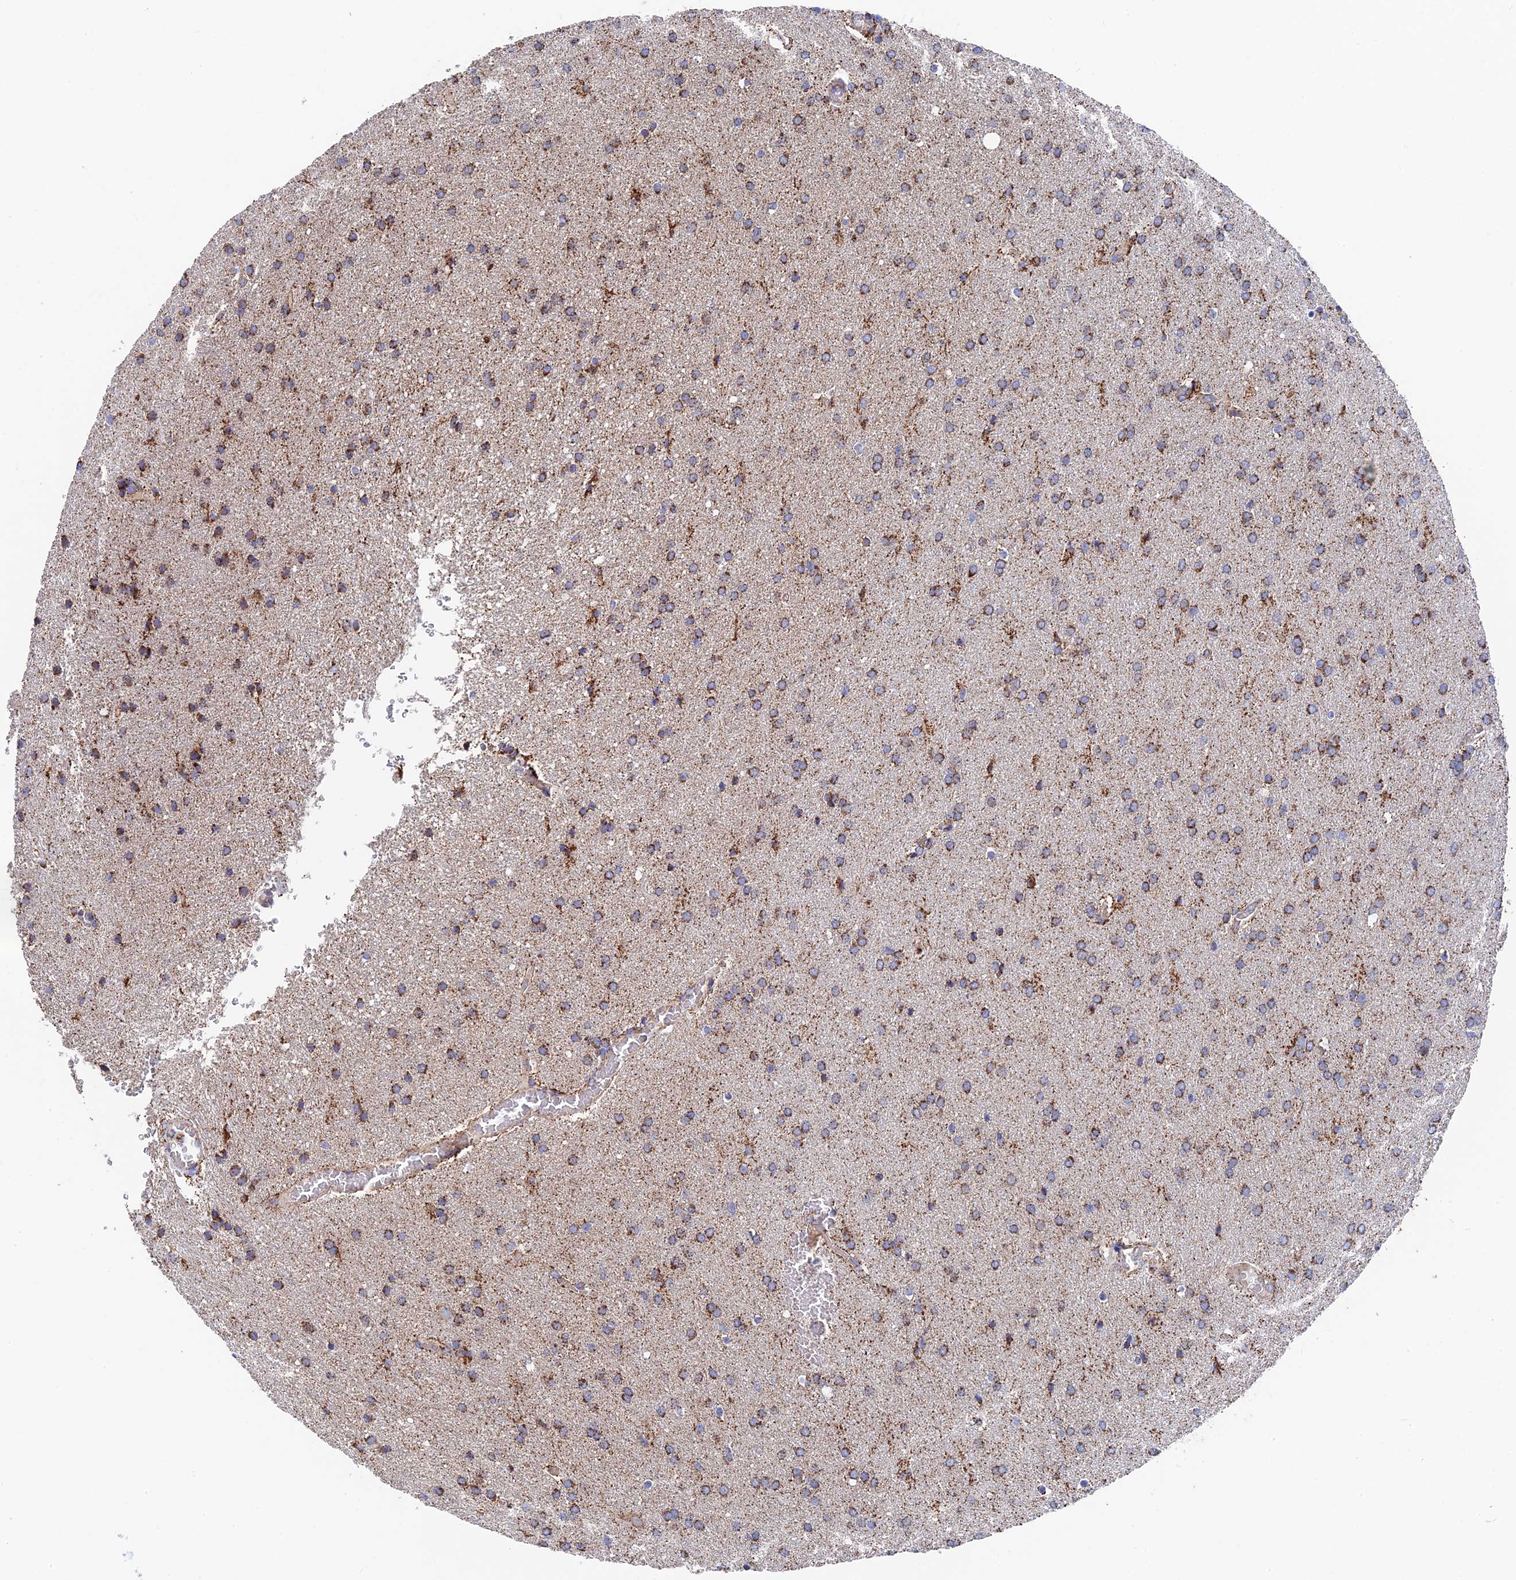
{"staining": {"intensity": "moderate", "quantity": ">75%", "location": "cytoplasmic/membranous"}, "tissue": "glioma", "cell_type": "Tumor cells", "image_type": "cancer", "snomed": [{"axis": "morphology", "description": "Glioma, malignant, Low grade"}, {"axis": "topography", "description": "Brain"}], "caption": "Tumor cells show medium levels of moderate cytoplasmic/membranous positivity in approximately >75% of cells in human glioma. (Brightfield microscopy of DAB IHC at high magnification).", "gene": "HAUS8", "patient": {"sex": "female", "age": 32}}